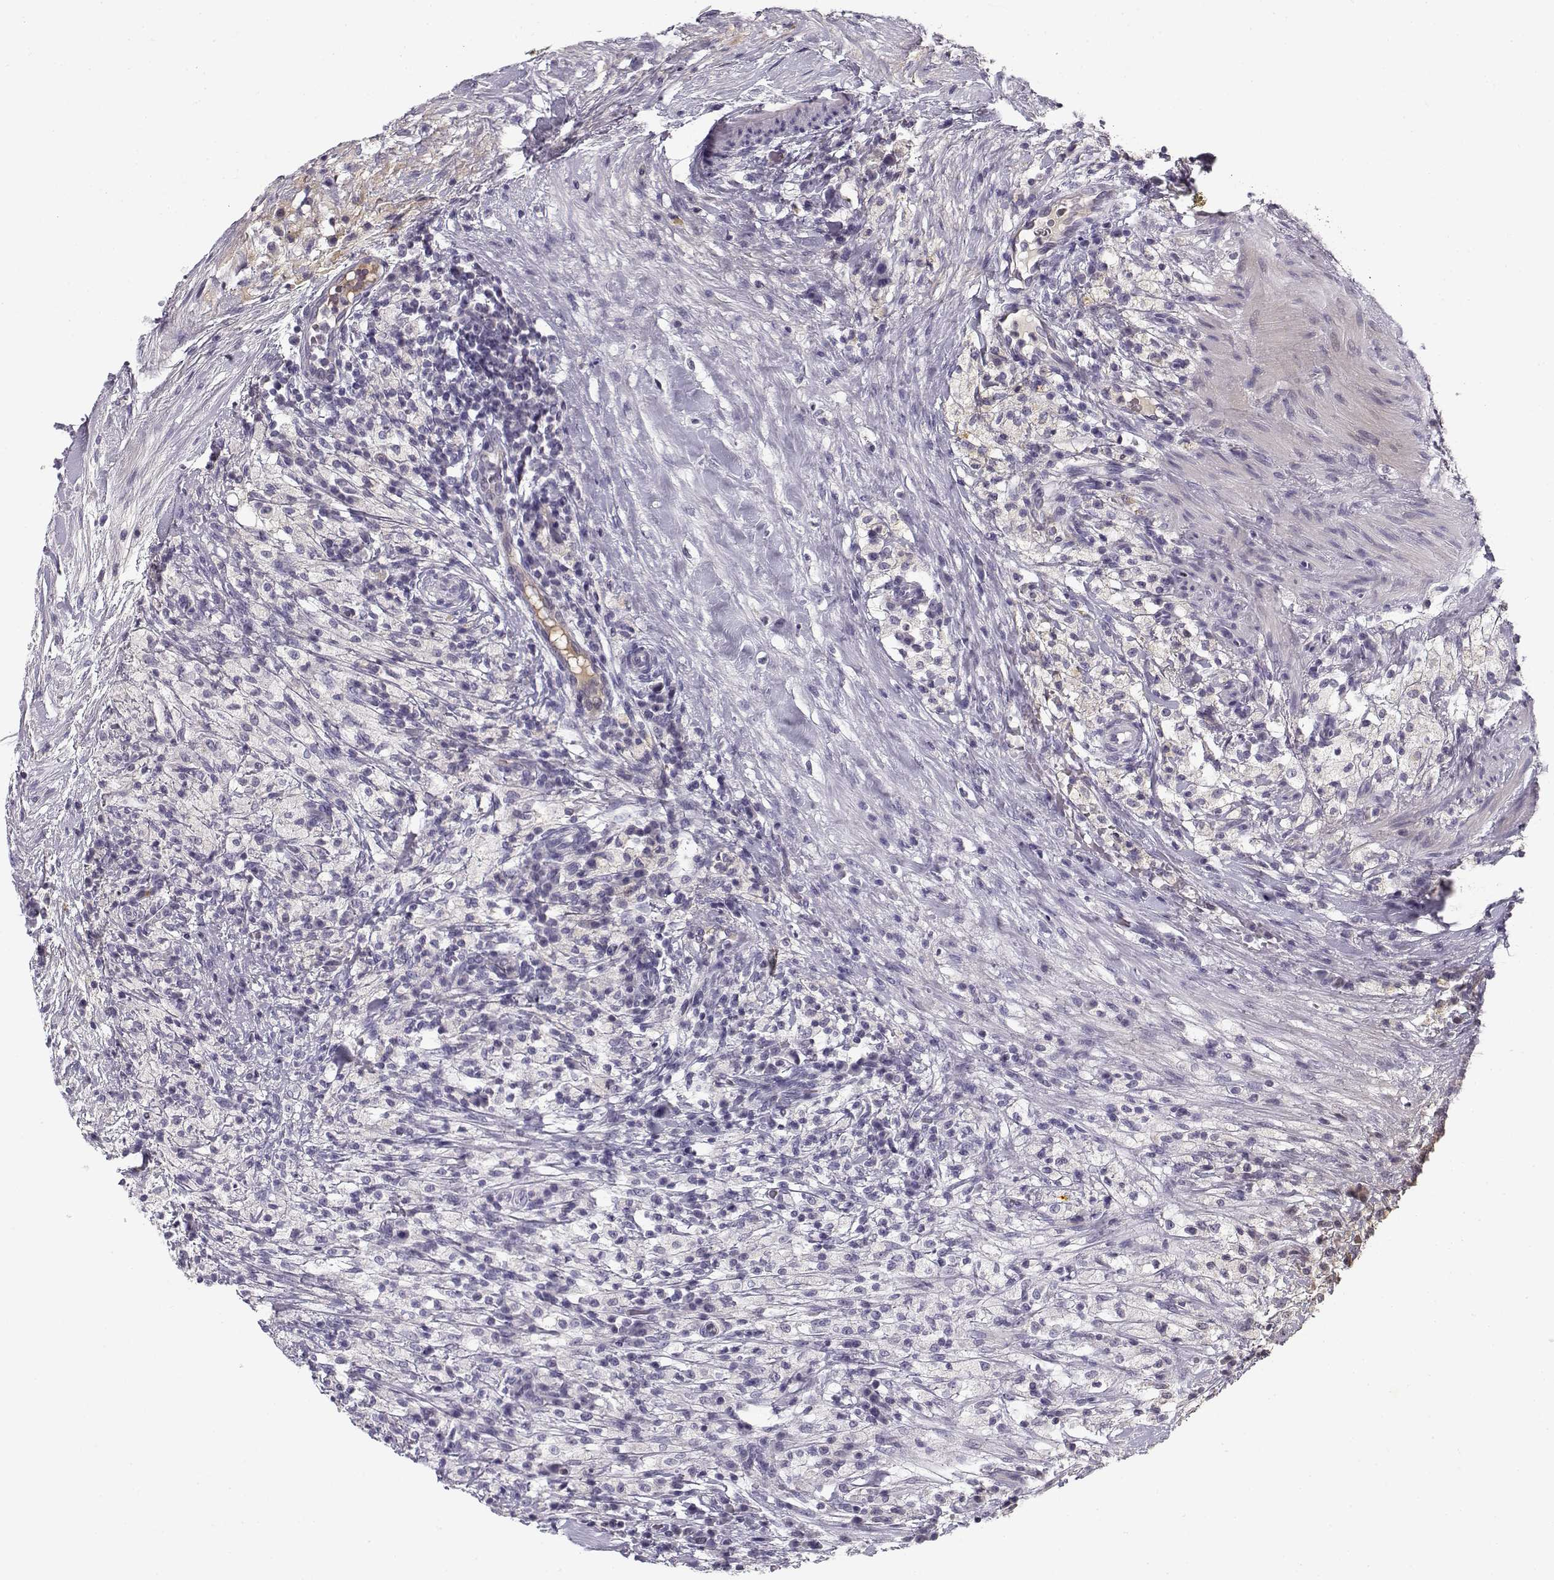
{"staining": {"intensity": "negative", "quantity": "none", "location": "none"}, "tissue": "testis cancer", "cell_type": "Tumor cells", "image_type": "cancer", "snomed": [{"axis": "morphology", "description": "Necrosis, NOS"}, {"axis": "morphology", "description": "Carcinoma, Embryonal, NOS"}, {"axis": "topography", "description": "Testis"}], "caption": "Tumor cells show no significant protein staining in embryonal carcinoma (testis).", "gene": "DDX25", "patient": {"sex": "male", "age": 19}}